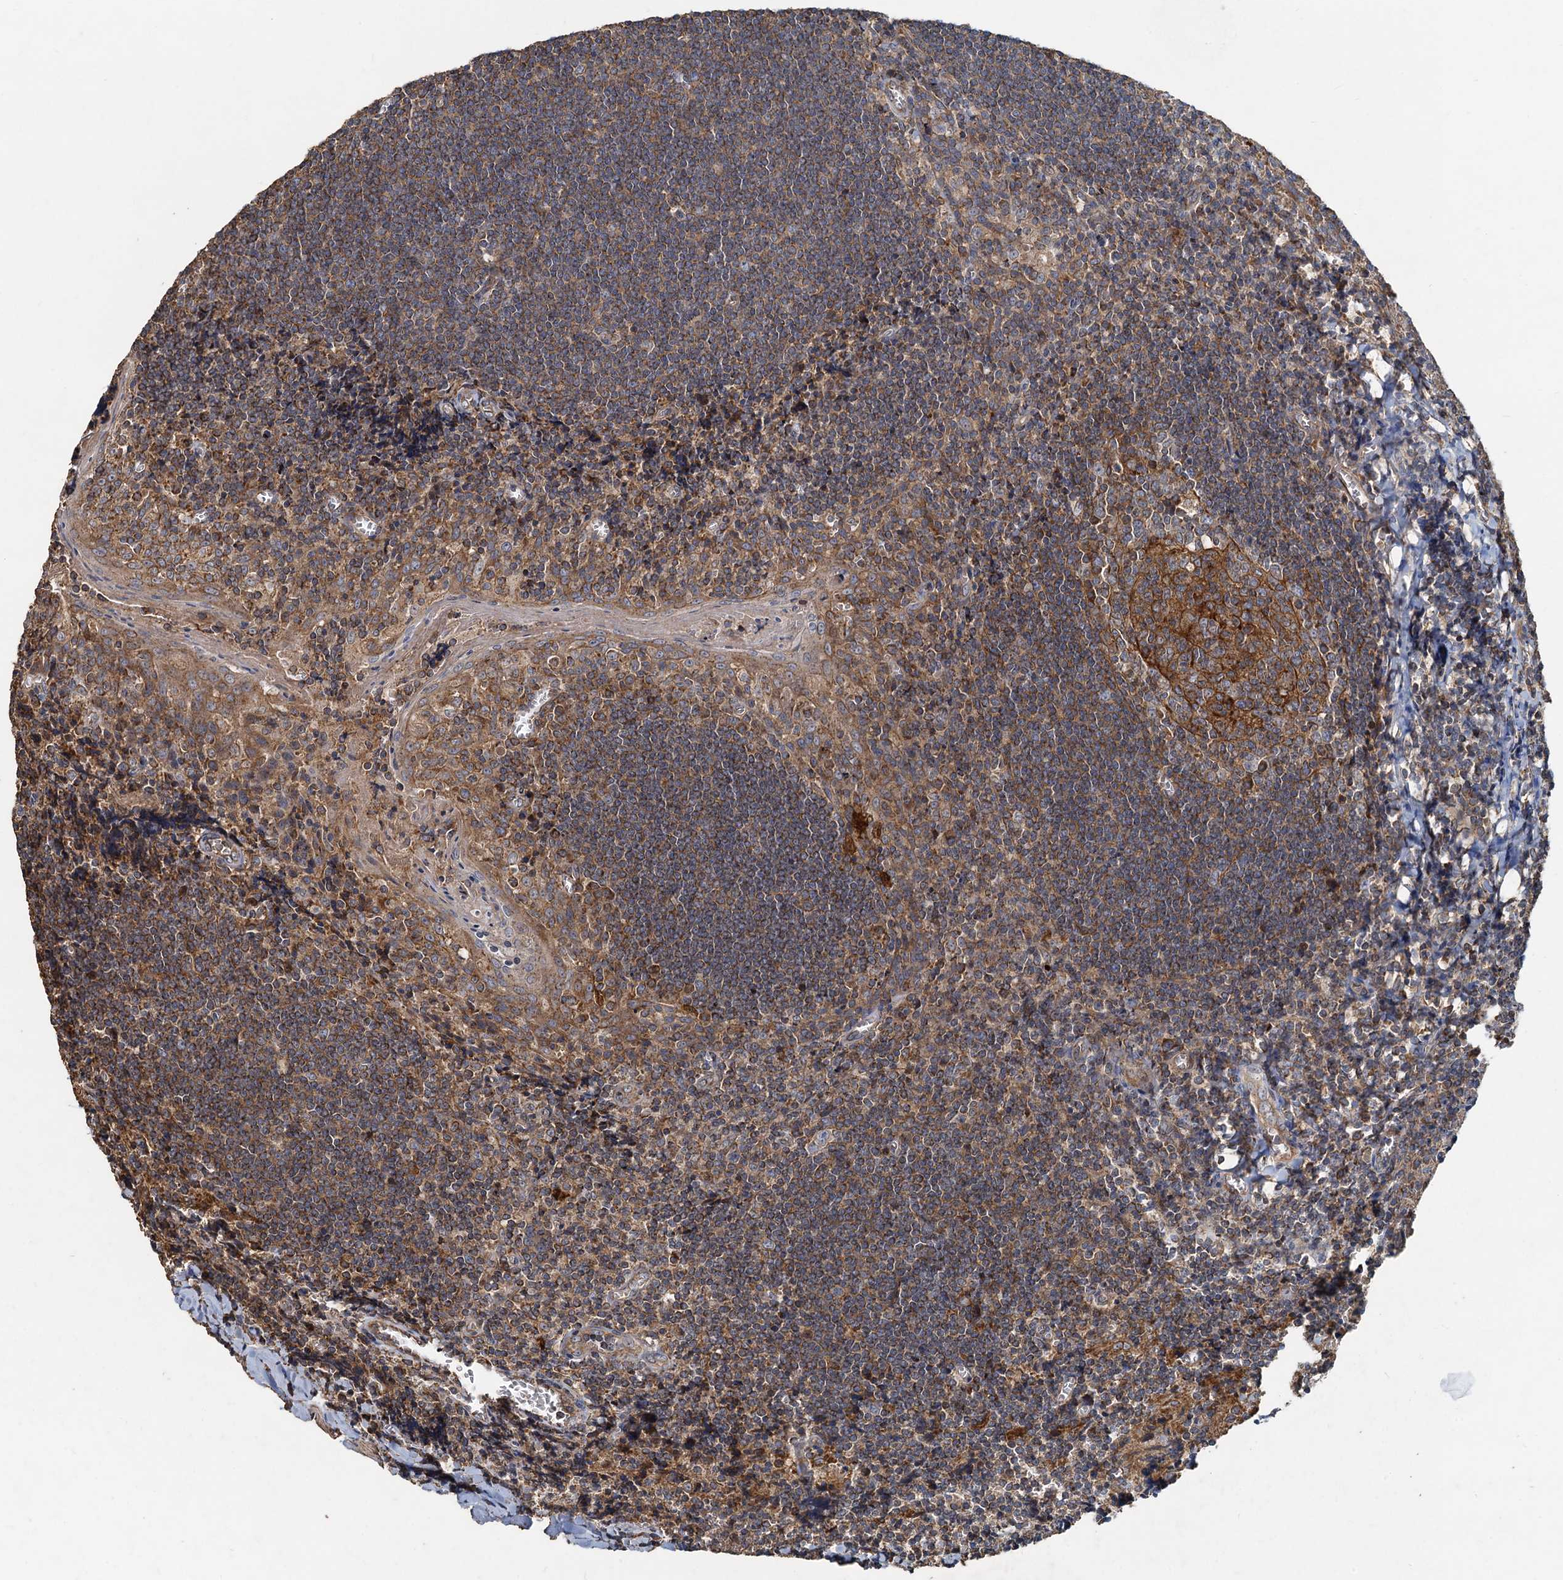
{"staining": {"intensity": "moderate", "quantity": ">75%", "location": "cytoplasmic/membranous"}, "tissue": "tonsil", "cell_type": "Germinal center cells", "image_type": "normal", "snomed": [{"axis": "morphology", "description": "Normal tissue, NOS"}, {"axis": "topography", "description": "Tonsil"}], "caption": "Tonsil stained for a protein shows moderate cytoplasmic/membranous positivity in germinal center cells.", "gene": "SDS", "patient": {"sex": "male", "age": 27}}